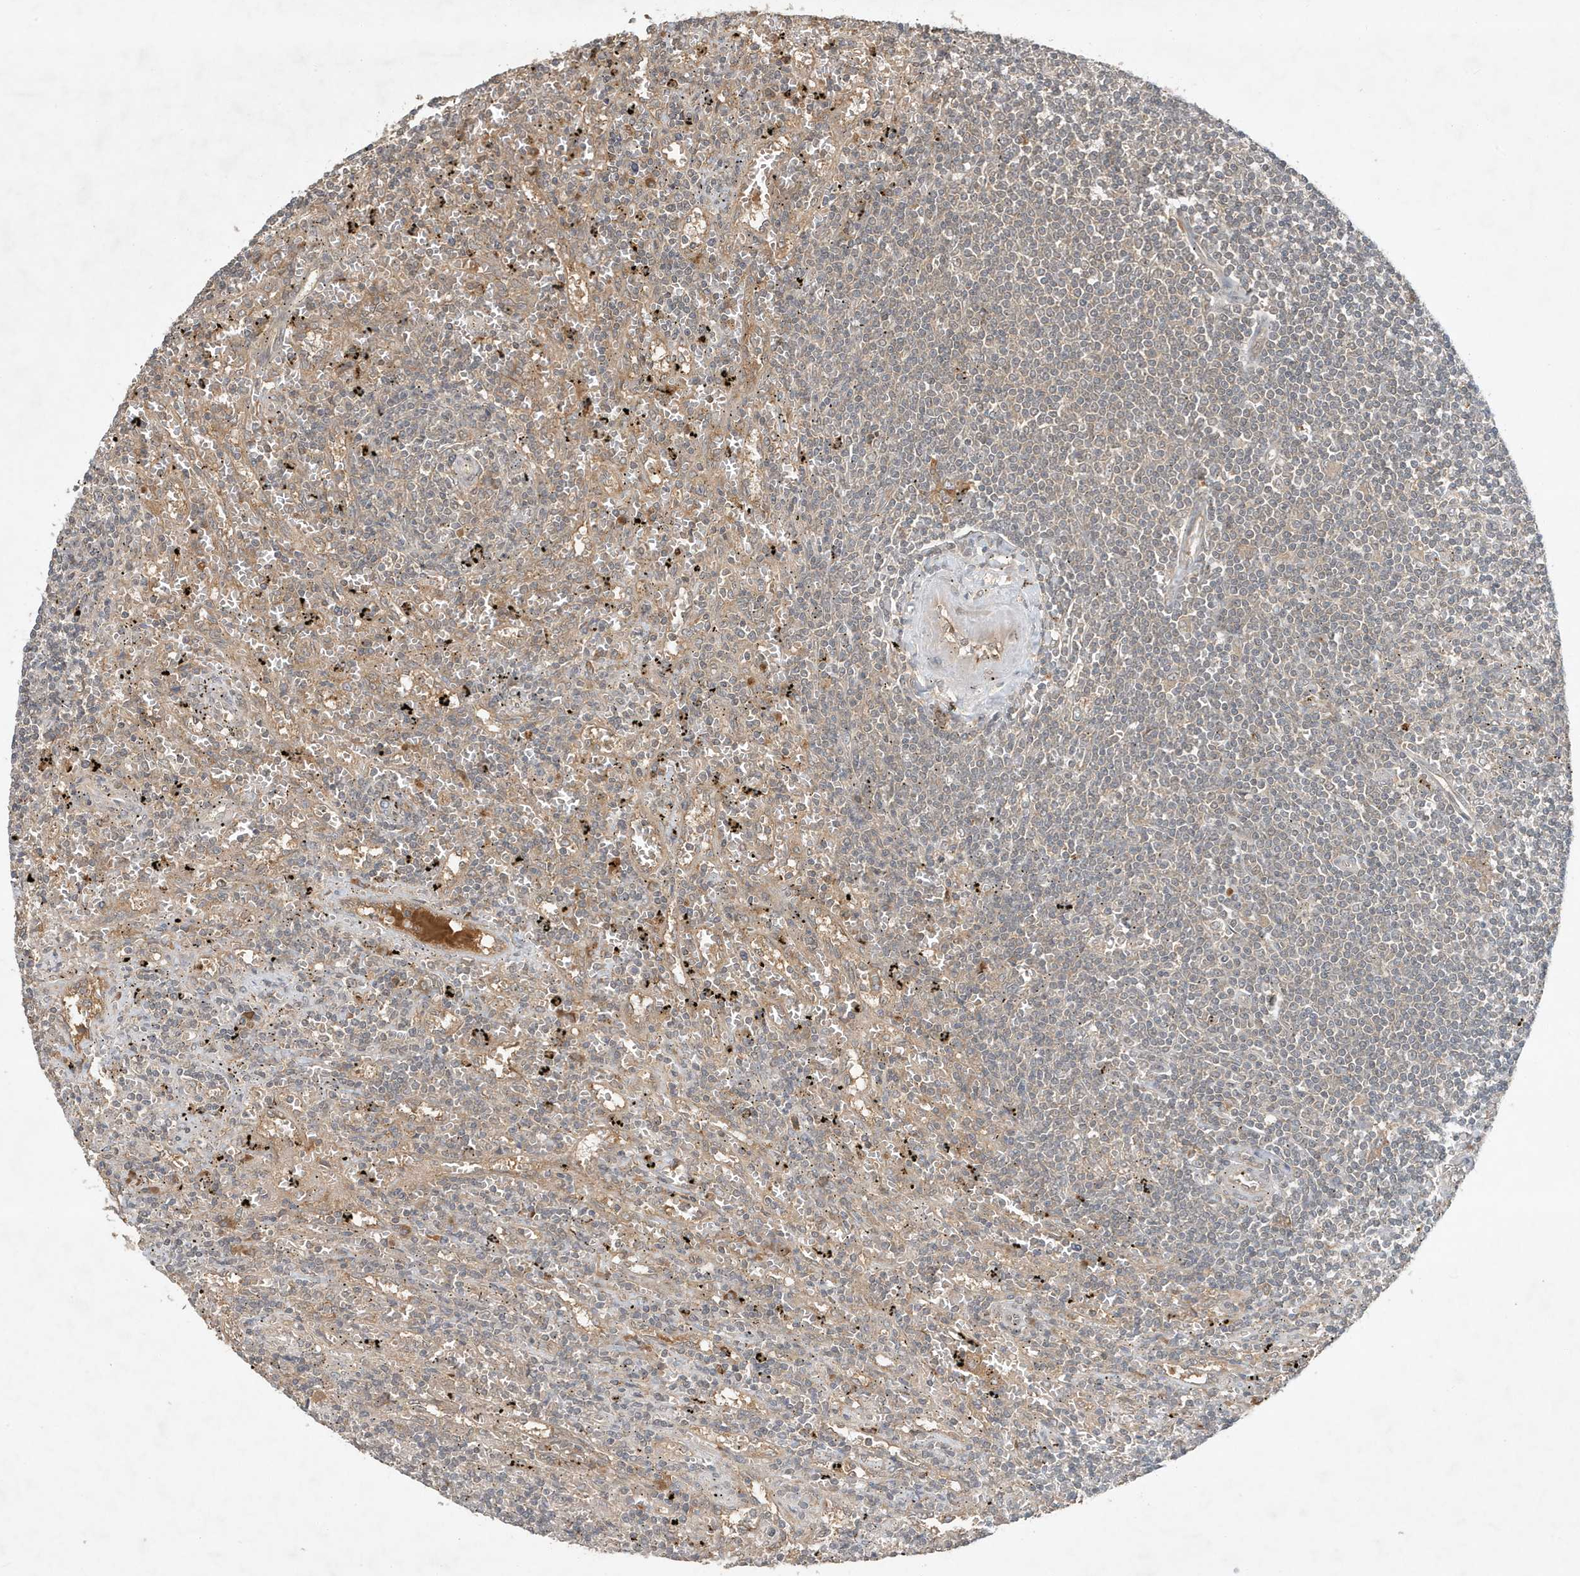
{"staining": {"intensity": "negative", "quantity": "none", "location": "none"}, "tissue": "lymphoma", "cell_type": "Tumor cells", "image_type": "cancer", "snomed": [{"axis": "morphology", "description": "Malignant lymphoma, non-Hodgkin's type, Low grade"}, {"axis": "topography", "description": "Spleen"}], "caption": "Human low-grade malignant lymphoma, non-Hodgkin's type stained for a protein using IHC displays no expression in tumor cells.", "gene": "ABCB9", "patient": {"sex": "male", "age": 76}}